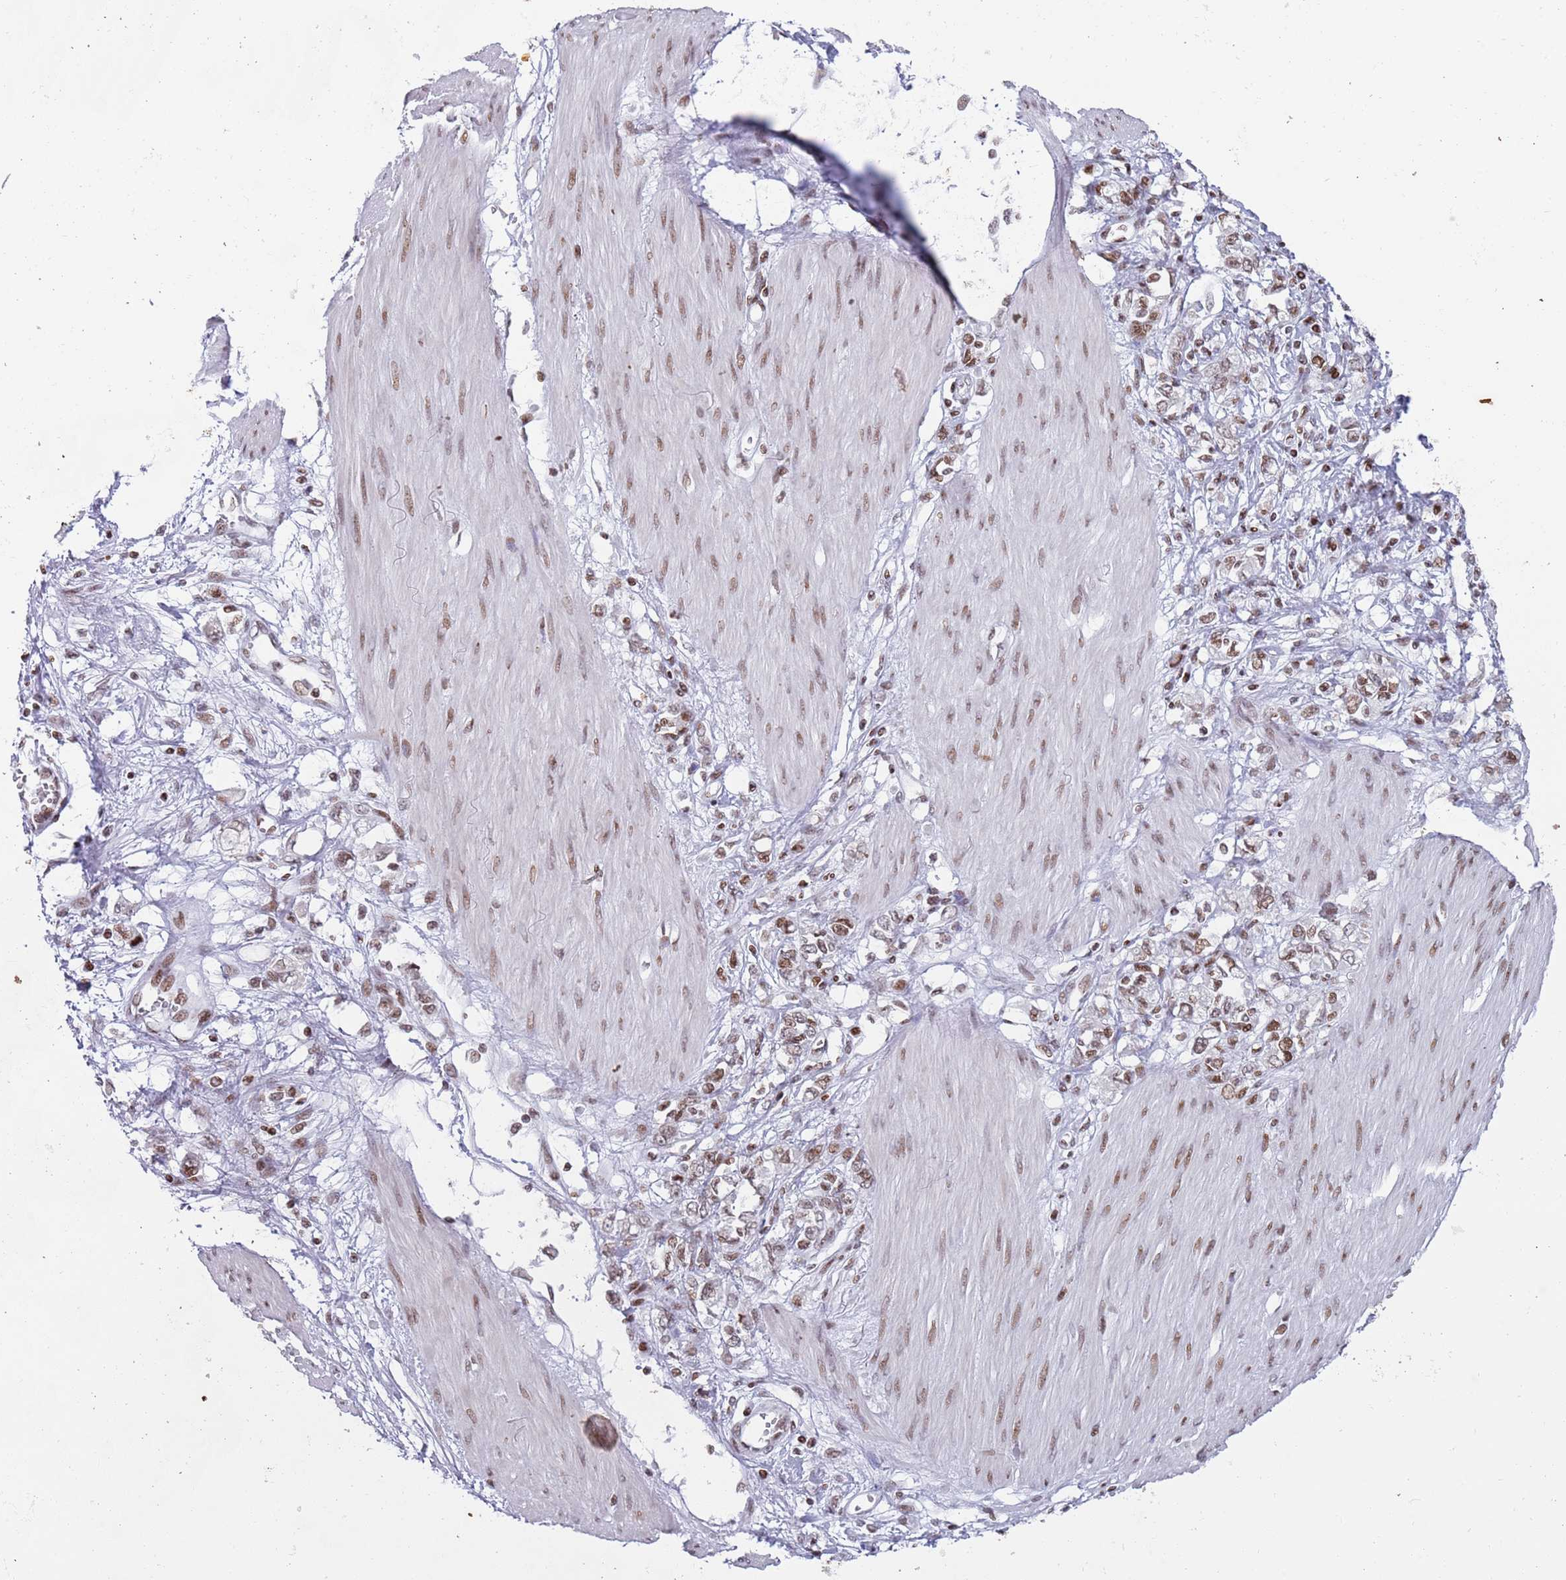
{"staining": {"intensity": "moderate", "quantity": ">75%", "location": "nuclear"}, "tissue": "stomach cancer", "cell_type": "Tumor cells", "image_type": "cancer", "snomed": [{"axis": "morphology", "description": "Adenocarcinoma, NOS"}, {"axis": "topography", "description": "Stomach"}], "caption": "An image of human stomach cancer stained for a protein displays moderate nuclear brown staining in tumor cells.", "gene": "HDAC8", "patient": {"sex": "female", "age": 76}}